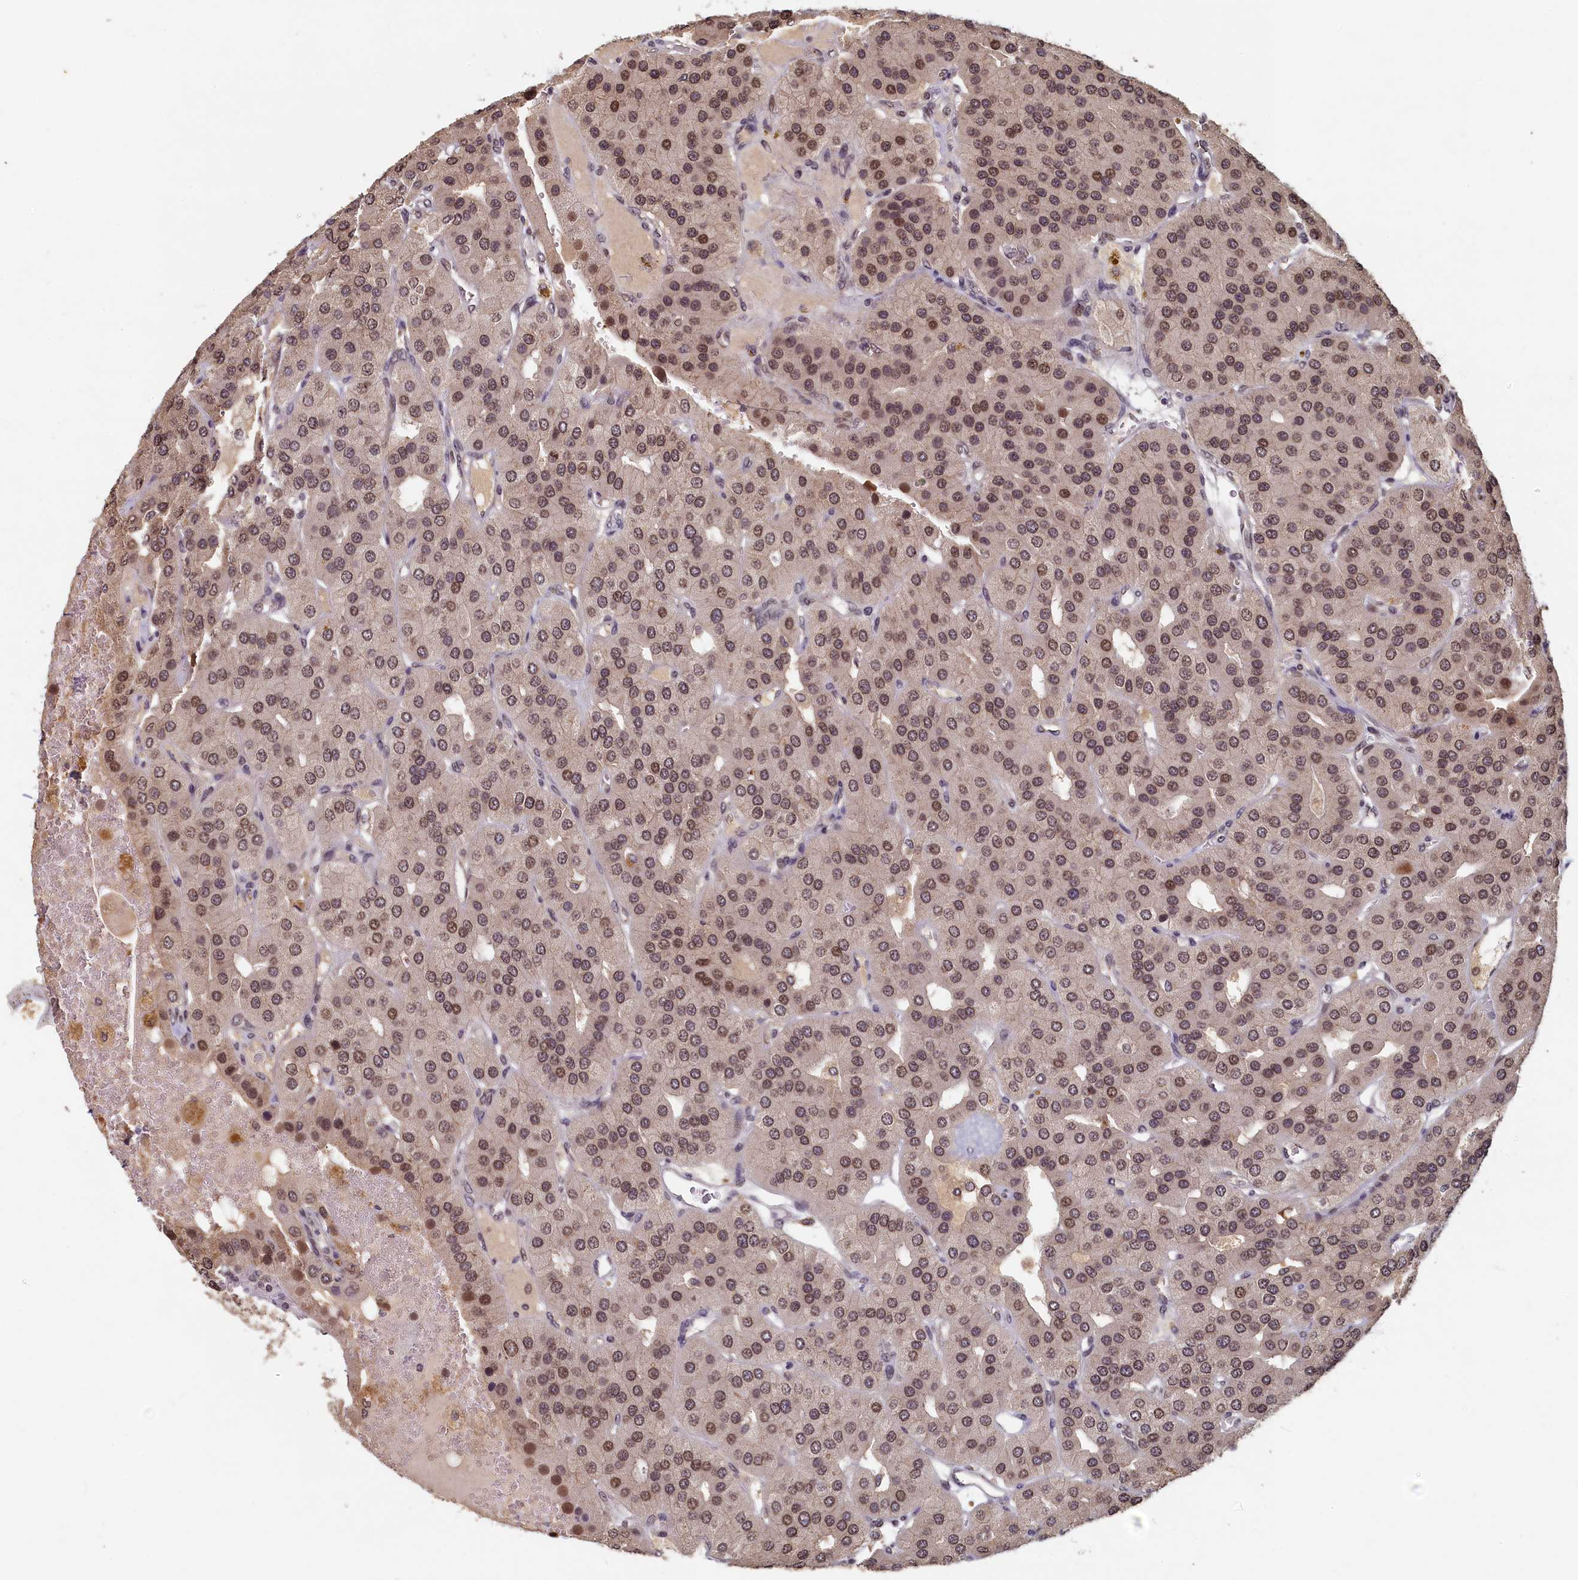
{"staining": {"intensity": "moderate", "quantity": ">75%", "location": "nuclear"}, "tissue": "parathyroid gland", "cell_type": "Glandular cells", "image_type": "normal", "snomed": [{"axis": "morphology", "description": "Normal tissue, NOS"}, {"axis": "morphology", "description": "Adenoma, NOS"}, {"axis": "topography", "description": "Parathyroid gland"}], "caption": "Protein staining of unremarkable parathyroid gland reveals moderate nuclear expression in approximately >75% of glandular cells. (DAB = brown stain, brightfield microscopy at high magnification).", "gene": "CKAP2L", "patient": {"sex": "female", "age": 86}}